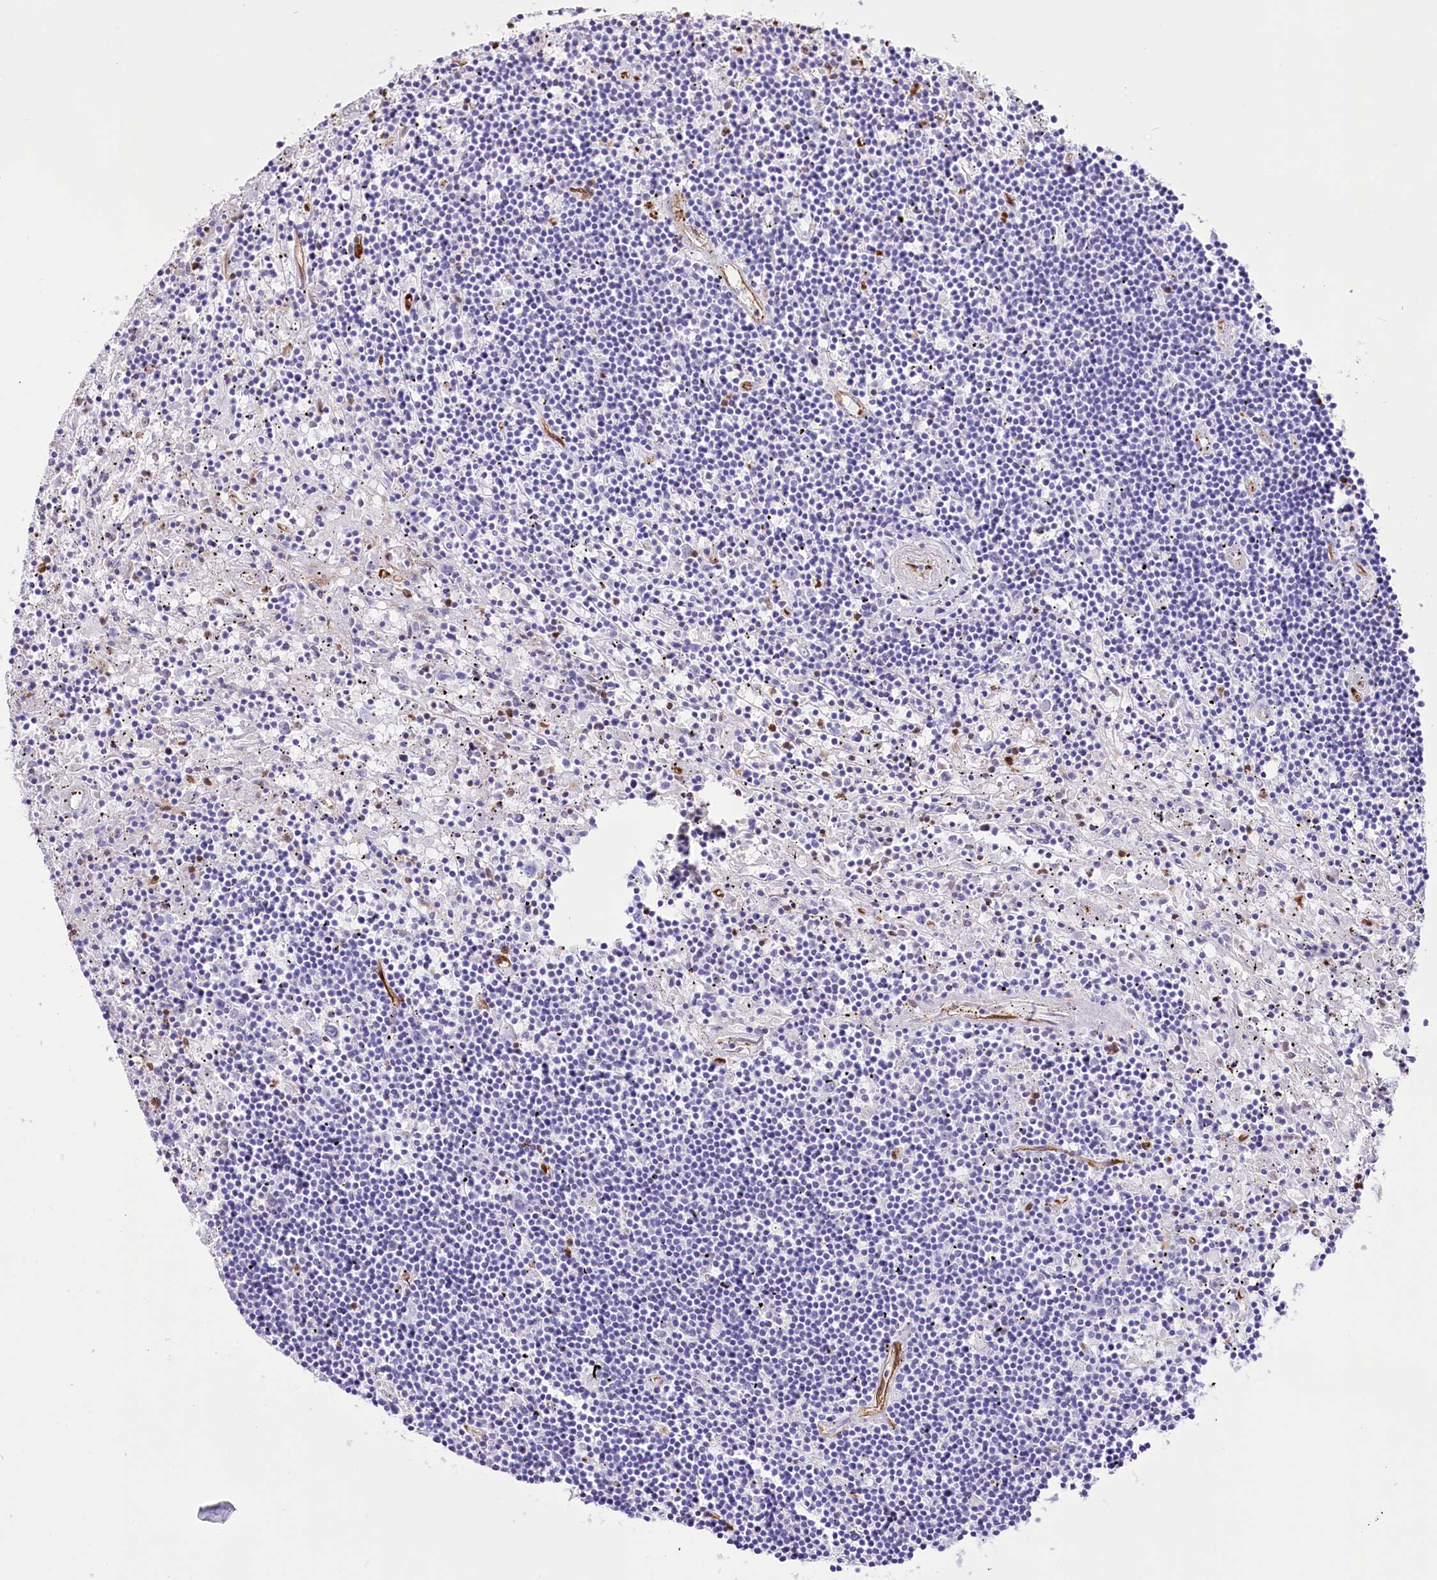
{"staining": {"intensity": "negative", "quantity": "none", "location": "none"}, "tissue": "lymphoma", "cell_type": "Tumor cells", "image_type": "cancer", "snomed": [{"axis": "morphology", "description": "Malignant lymphoma, non-Hodgkin's type, Low grade"}, {"axis": "topography", "description": "Spleen"}], "caption": "A histopathology image of lymphoma stained for a protein displays no brown staining in tumor cells.", "gene": "PTMS", "patient": {"sex": "male", "age": 76}}